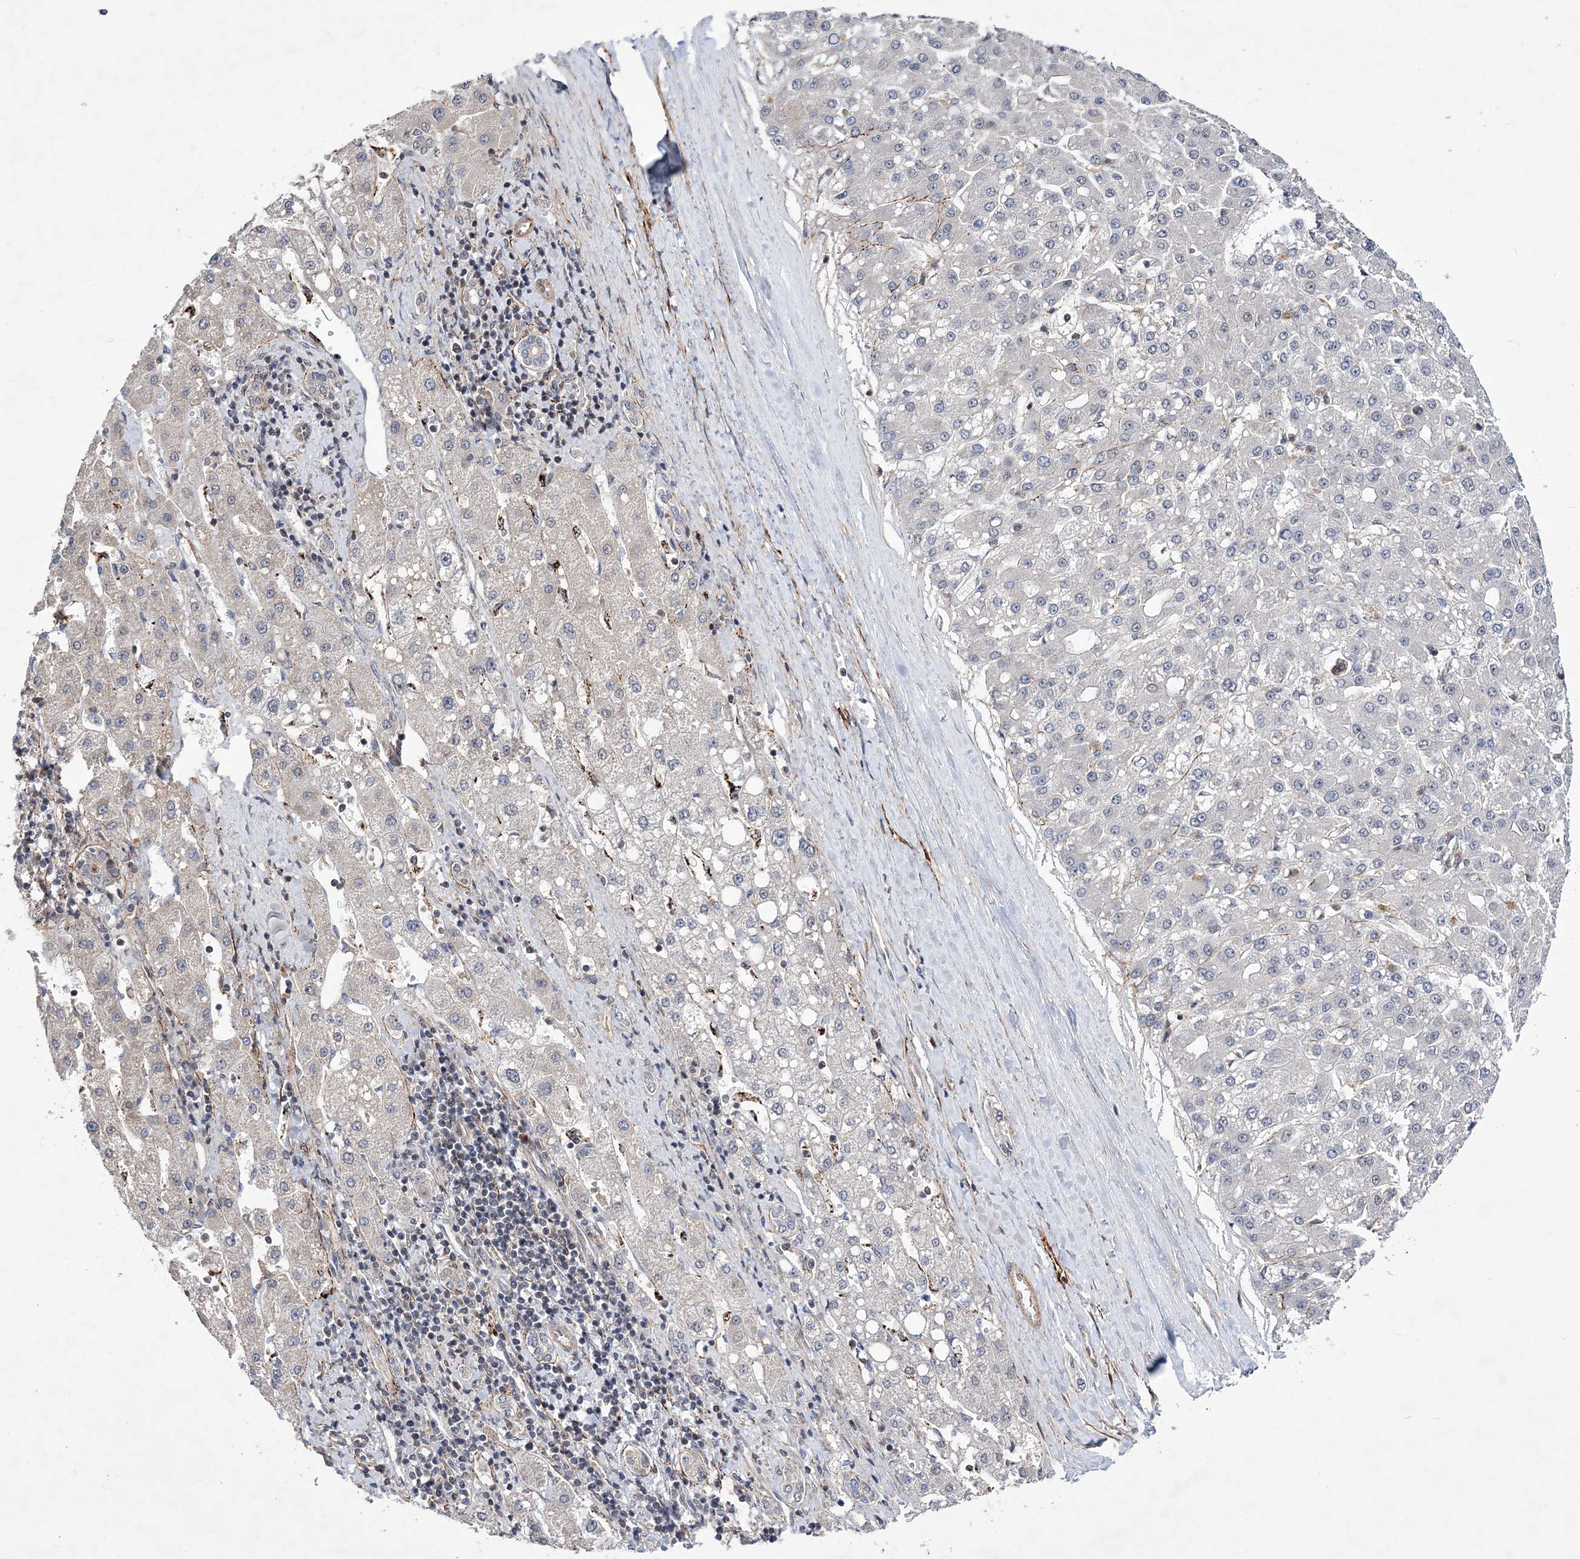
{"staining": {"intensity": "negative", "quantity": "none", "location": "none"}, "tissue": "liver cancer", "cell_type": "Tumor cells", "image_type": "cancer", "snomed": [{"axis": "morphology", "description": "Carcinoma, Hepatocellular, NOS"}, {"axis": "topography", "description": "Liver"}], "caption": "Micrograph shows no protein staining in tumor cells of hepatocellular carcinoma (liver) tissue. (DAB (3,3'-diaminobenzidine) IHC visualized using brightfield microscopy, high magnification).", "gene": "BOD1L1", "patient": {"sex": "male", "age": 67}}